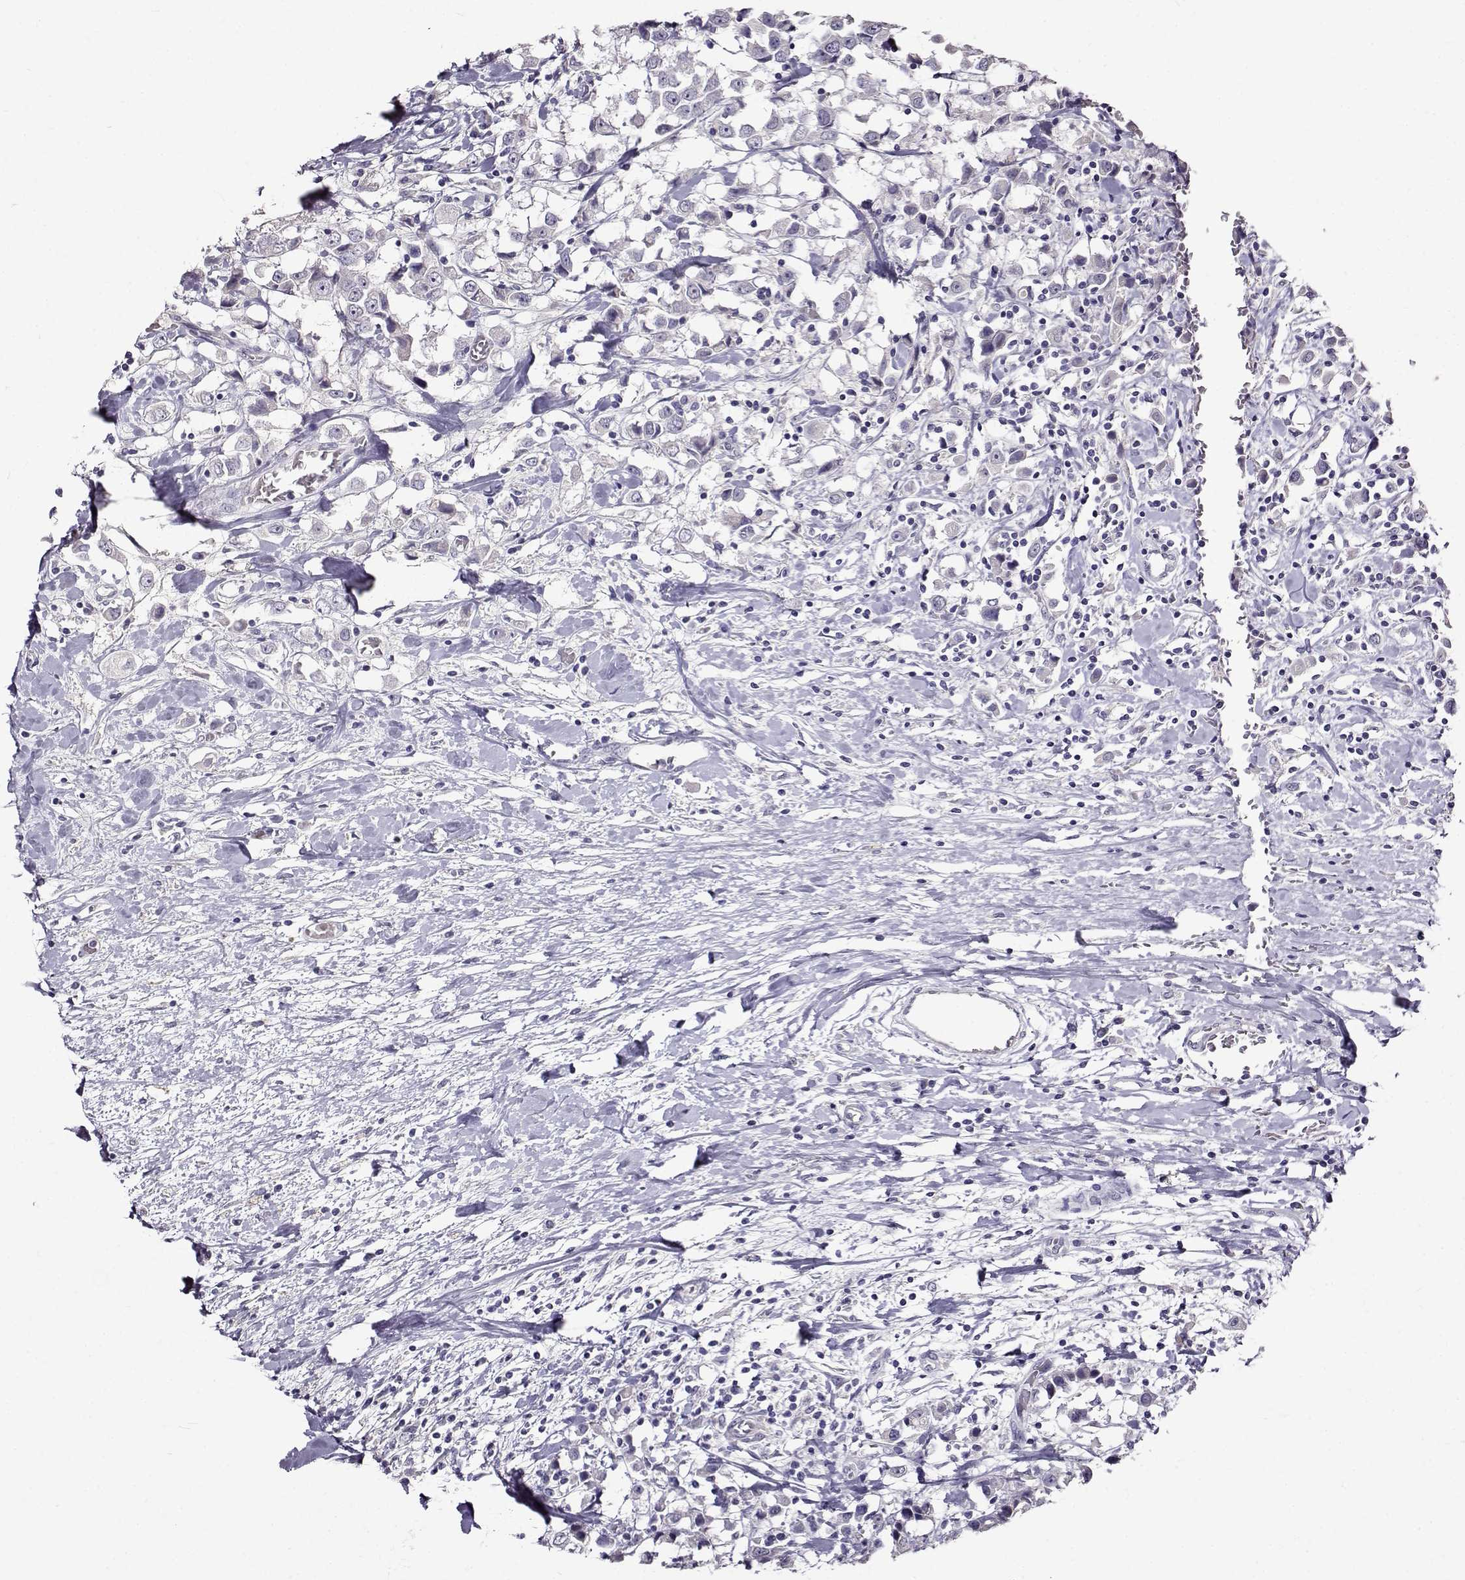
{"staining": {"intensity": "negative", "quantity": "none", "location": "none"}, "tissue": "breast cancer", "cell_type": "Tumor cells", "image_type": "cancer", "snomed": [{"axis": "morphology", "description": "Duct carcinoma"}, {"axis": "topography", "description": "Breast"}], "caption": "An IHC micrograph of intraductal carcinoma (breast) is shown. There is no staining in tumor cells of intraductal carcinoma (breast). Brightfield microscopy of immunohistochemistry stained with DAB (brown) and hematoxylin (blue), captured at high magnification.", "gene": "PAEP", "patient": {"sex": "female", "age": 61}}